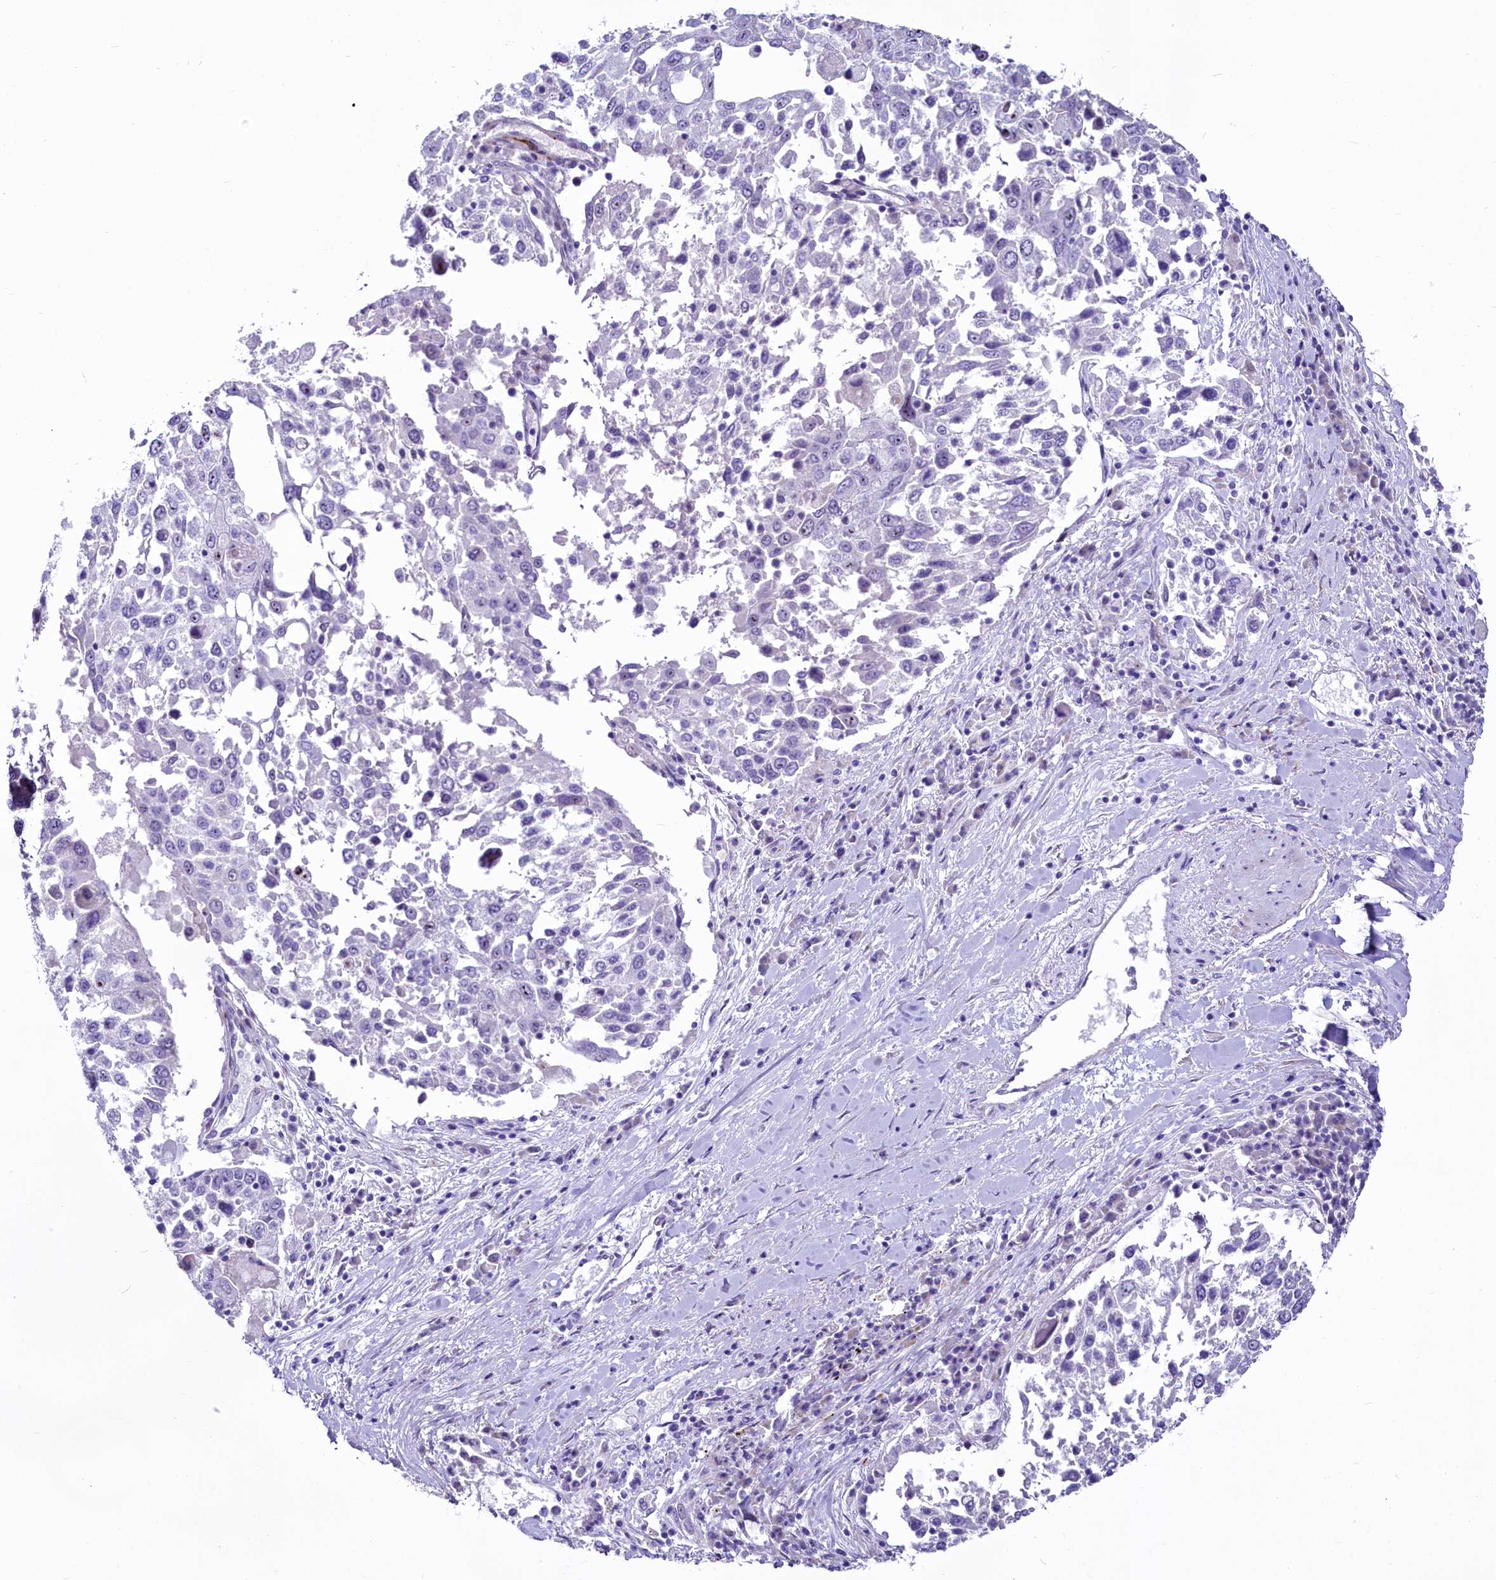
{"staining": {"intensity": "negative", "quantity": "none", "location": "none"}, "tissue": "lung cancer", "cell_type": "Tumor cells", "image_type": "cancer", "snomed": [{"axis": "morphology", "description": "Squamous cell carcinoma, NOS"}, {"axis": "topography", "description": "Lung"}], "caption": "Lung cancer (squamous cell carcinoma) was stained to show a protein in brown. There is no significant staining in tumor cells.", "gene": "SH3TC2", "patient": {"sex": "male", "age": 65}}